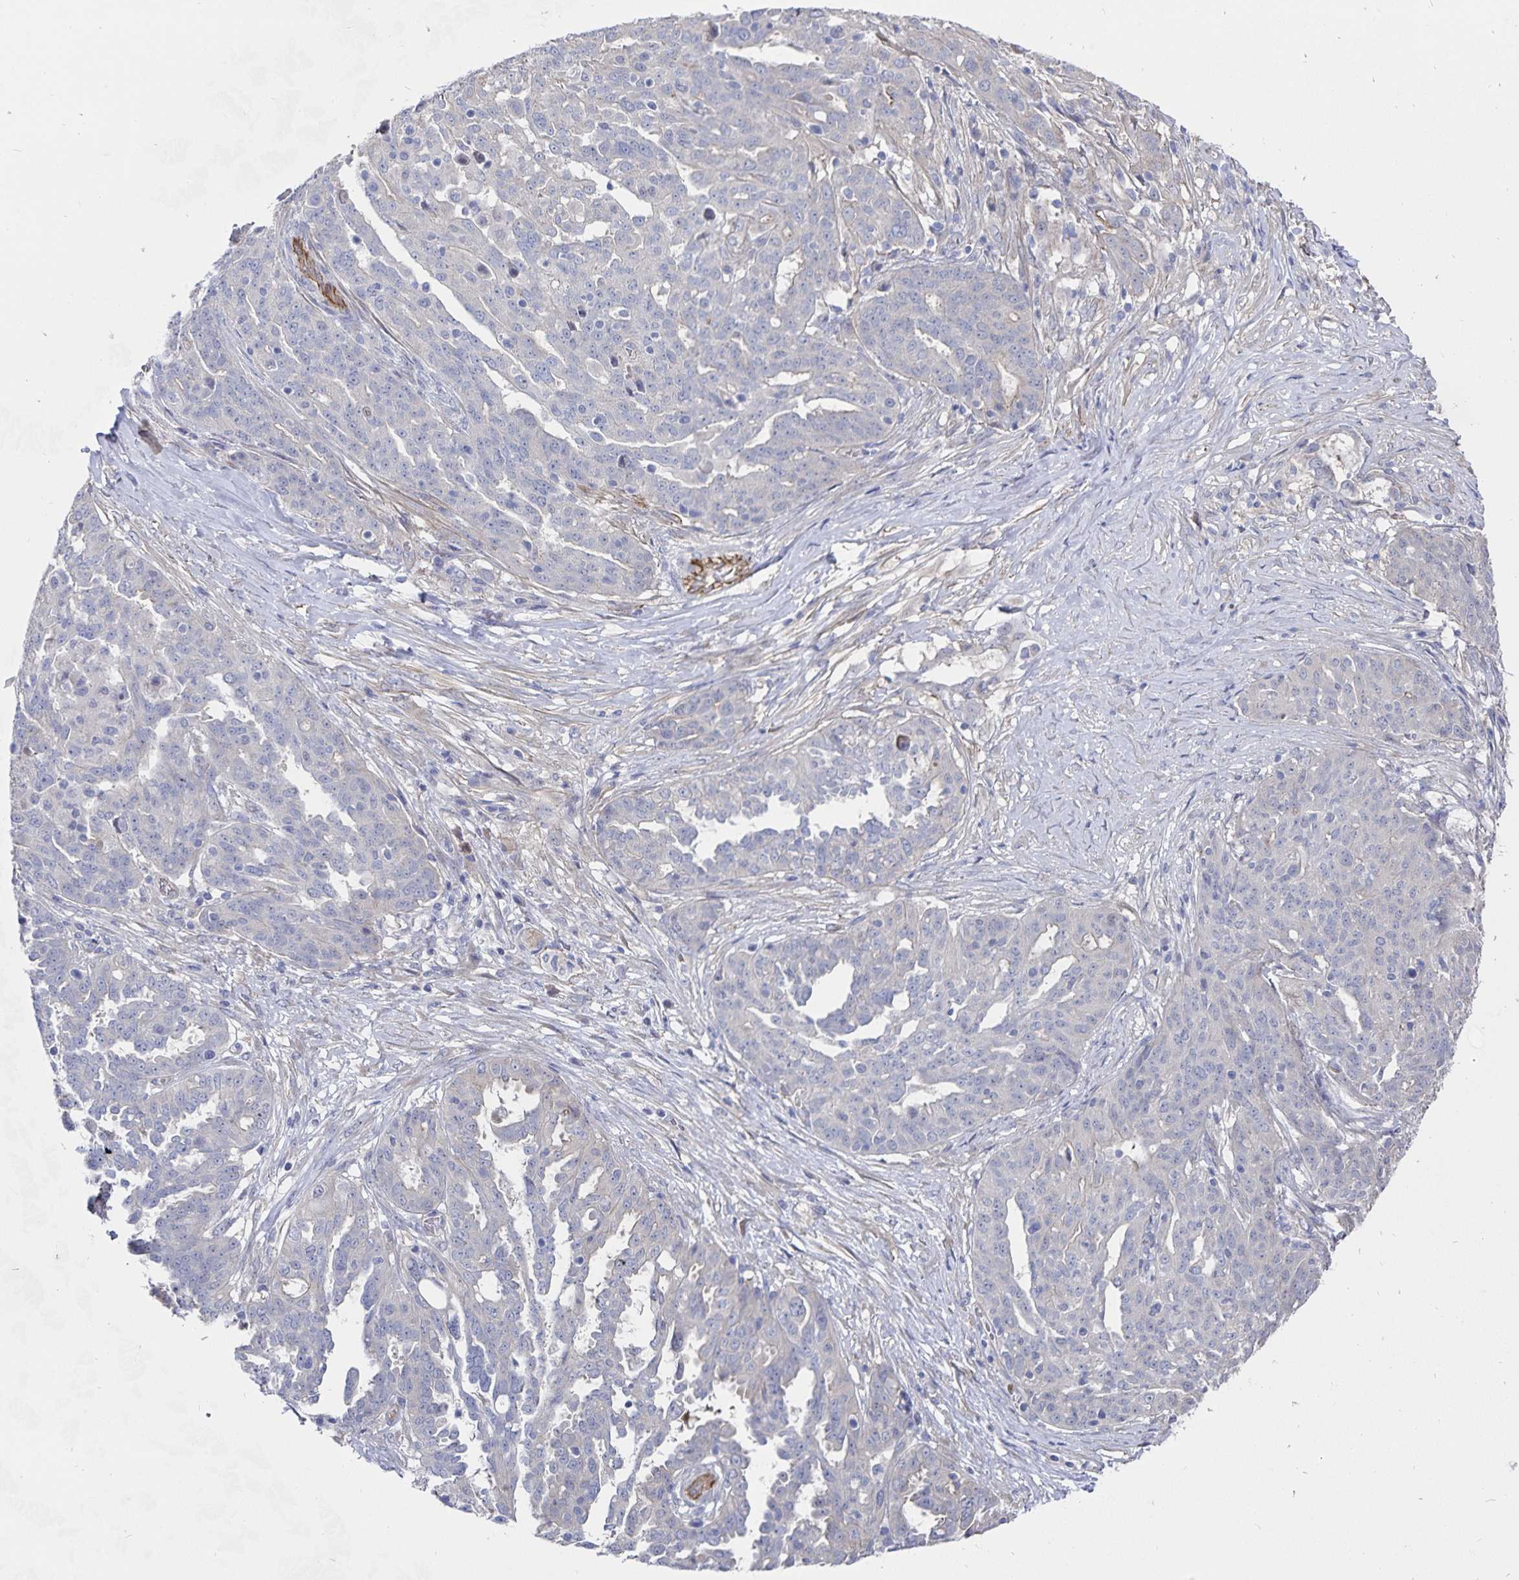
{"staining": {"intensity": "weak", "quantity": "<25%", "location": "cytoplasmic/membranous"}, "tissue": "ovarian cancer", "cell_type": "Tumor cells", "image_type": "cancer", "snomed": [{"axis": "morphology", "description": "Cystadenocarcinoma, serous, NOS"}, {"axis": "topography", "description": "Ovary"}], "caption": "Immunohistochemistry (IHC) image of human ovarian cancer stained for a protein (brown), which displays no expression in tumor cells.", "gene": "SSTR1", "patient": {"sex": "female", "age": 67}}